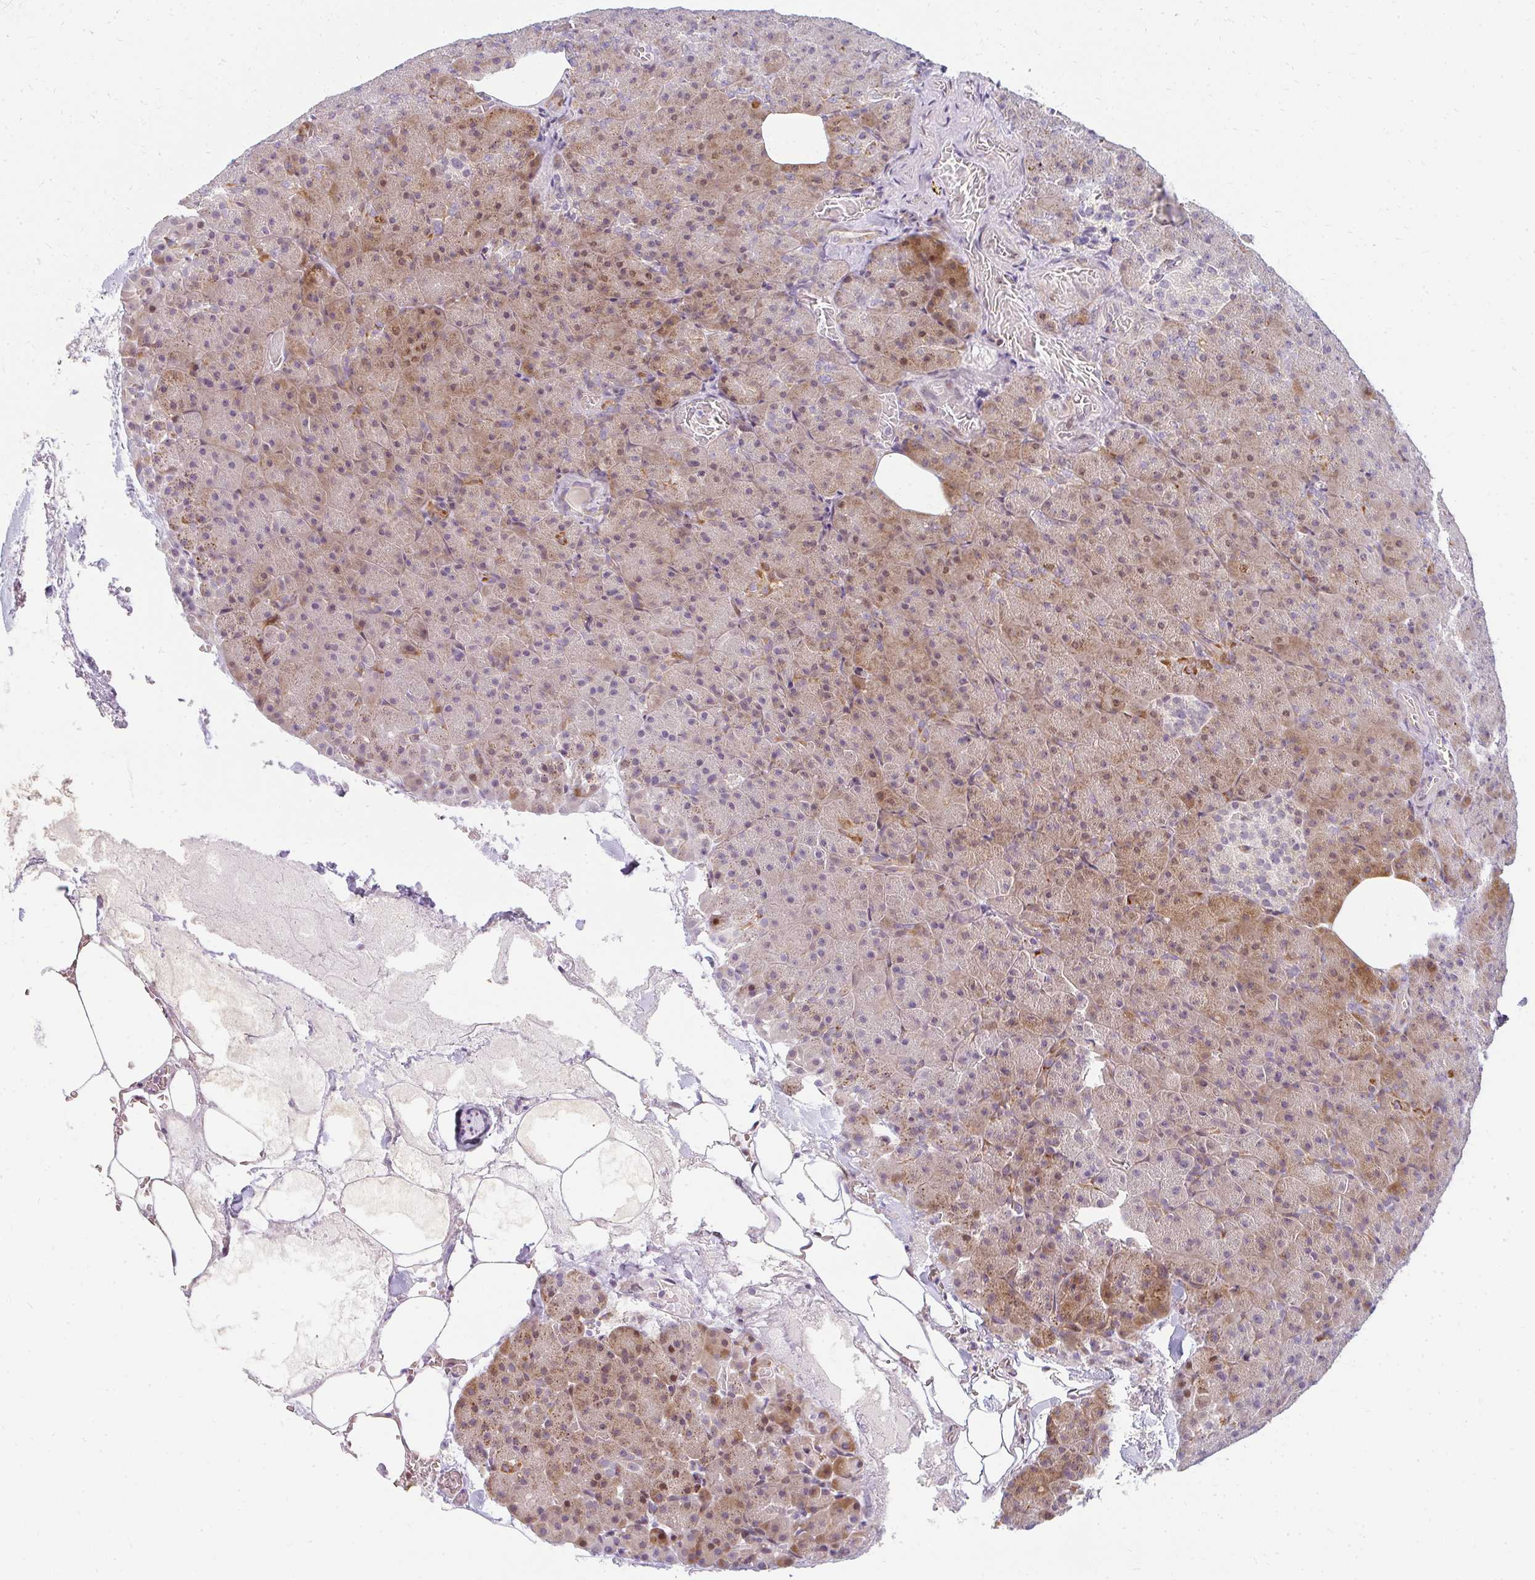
{"staining": {"intensity": "moderate", "quantity": "25%-75%", "location": "cytoplasmic/membranous,nuclear"}, "tissue": "pancreas", "cell_type": "Exocrine glandular cells", "image_type": "normal", "snomed": [{"axis": "morphology", "description": "Normal tissue, NOS"}, {"axis": "topography", "description": "Pancreas"}], "caption": "Immunohistochemical staining of unremarkable human pancreas exhibits moderate cytoplasmic/membranous,nuclear protein expression in about 25%-75% of exocrine glandular cells.", "gene": "PLA2G5", "patient": {"sex": "female", "age": 74}}